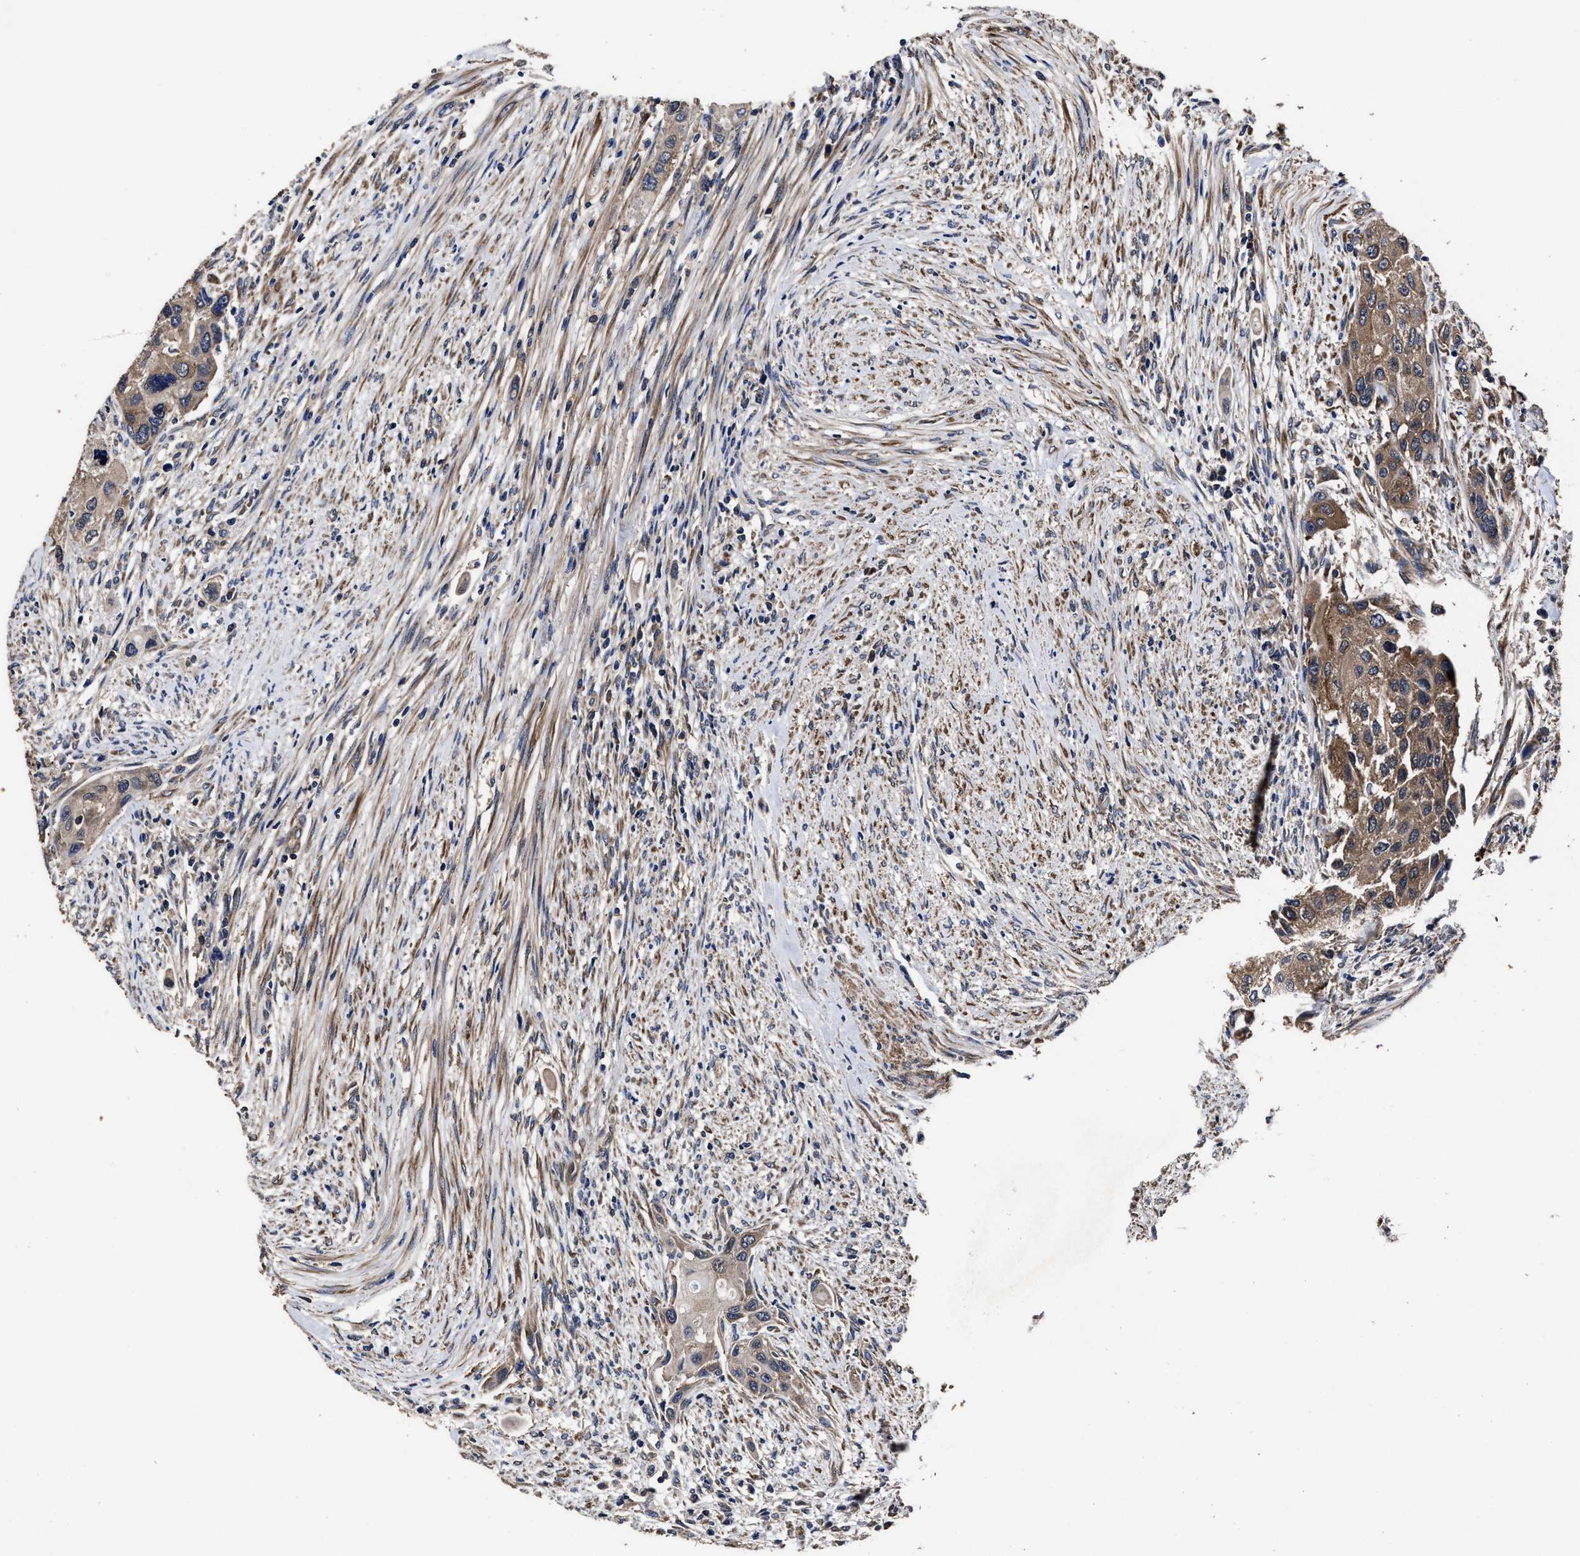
{"staining": {"intensity": "weak", "quantity": ">75%", "location": "cytoplasmic/membranous"}, "tissue": "urothelial cancer", "cell_type": "Tumor cells", "image_type": "cancer", "snomed": [{"axis": "morphology", "description": "Urothelial carcinoma, High grade"}, {"axis": "topography", "description": "Urinary bladder"}], "caption": "This image shows urothelial carcinoma (high-grade) stained with IHC to label a protein in brown. The cytoplasmic/membranous of tumor cells show weak positivity for the protein. Nuclei are counter-stained blue.", "gene": "AVEN", "patient": {"sex": "female", "age": 56}}